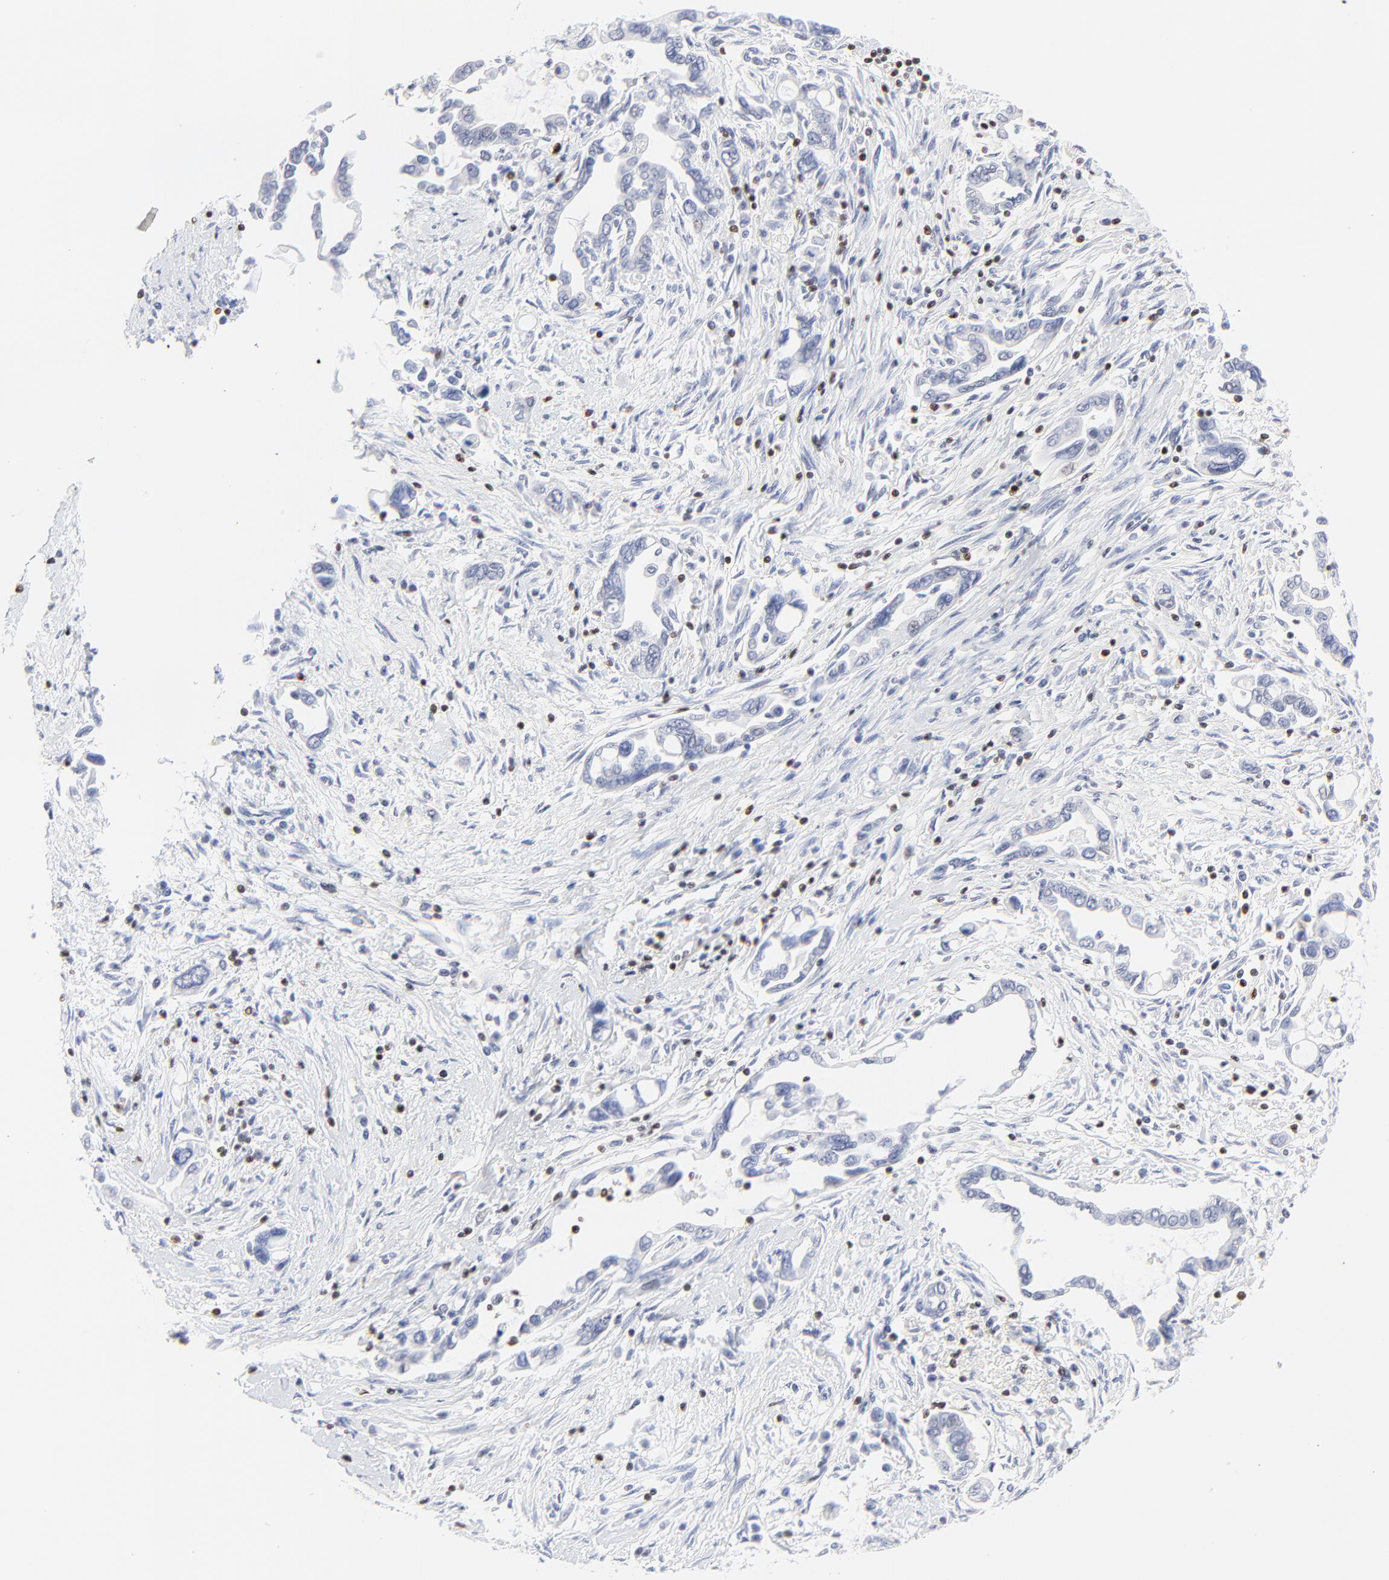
{"staining": {"intensity": "negative", "quantity": "none", "location": "none"}, "tissue": "pancreatic cancer", "cell_type": "Tumor cells", "image_type": "cancer", "snomed": [{"axis": "morphology", "description": "Adenocarcinoma, NOS"}, {"axis": "topography", "description": "Pancreas"}], "caption": "Pancreatic cancer was stained to show a protein in brown. There is no significant staining in tumor cells. The staining is performed using DAB (3,3'-diaminobenzidine) brown chromogen with nuclei counter-stained in using hematoxylin.", "gene": "ZAP70", "patient": {"sex": "female", "age": 57}}